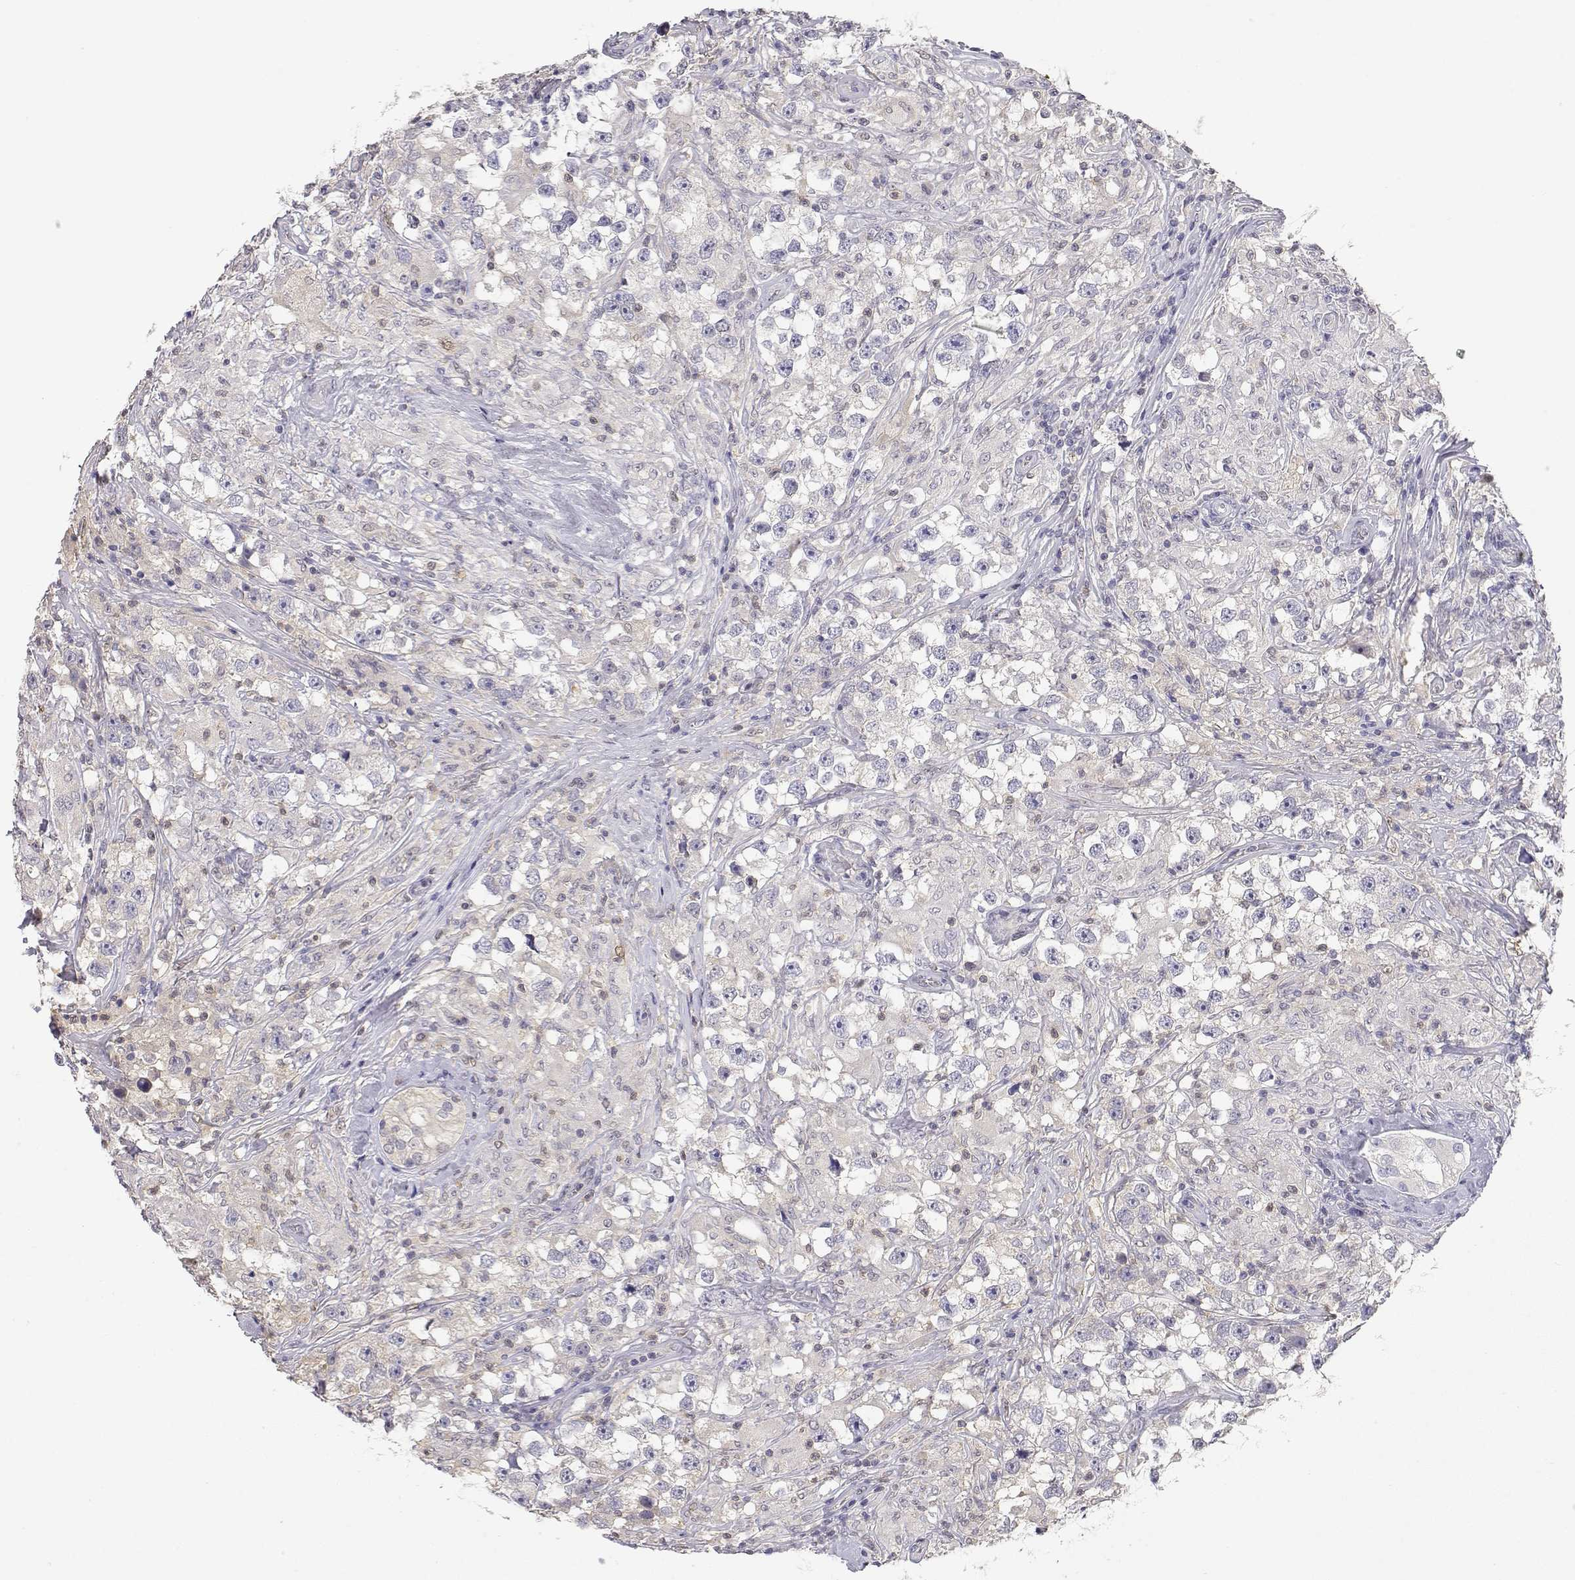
{"staining": {"intensity": "weak", "quantity": "<25%", "location": "cytoplasmic/membranous"}, "tissue": "testis cancer", "cell_type": "Tumor cells", "image_type": "cancer", "snomed": [{"axis": "morphology", "description": "Seminoma, NOS"}, {"axis": "topography", "description": "Testis"}], "caption": "Immunohistochemistry image of neoplastic tissue: human testis cancer stained with DAB (3,3'-diaminobenzidine) exhibits no significant protein staining in tumor cells.", "gene": "ADA", "patient": {"sex": "male", "age": 46}}